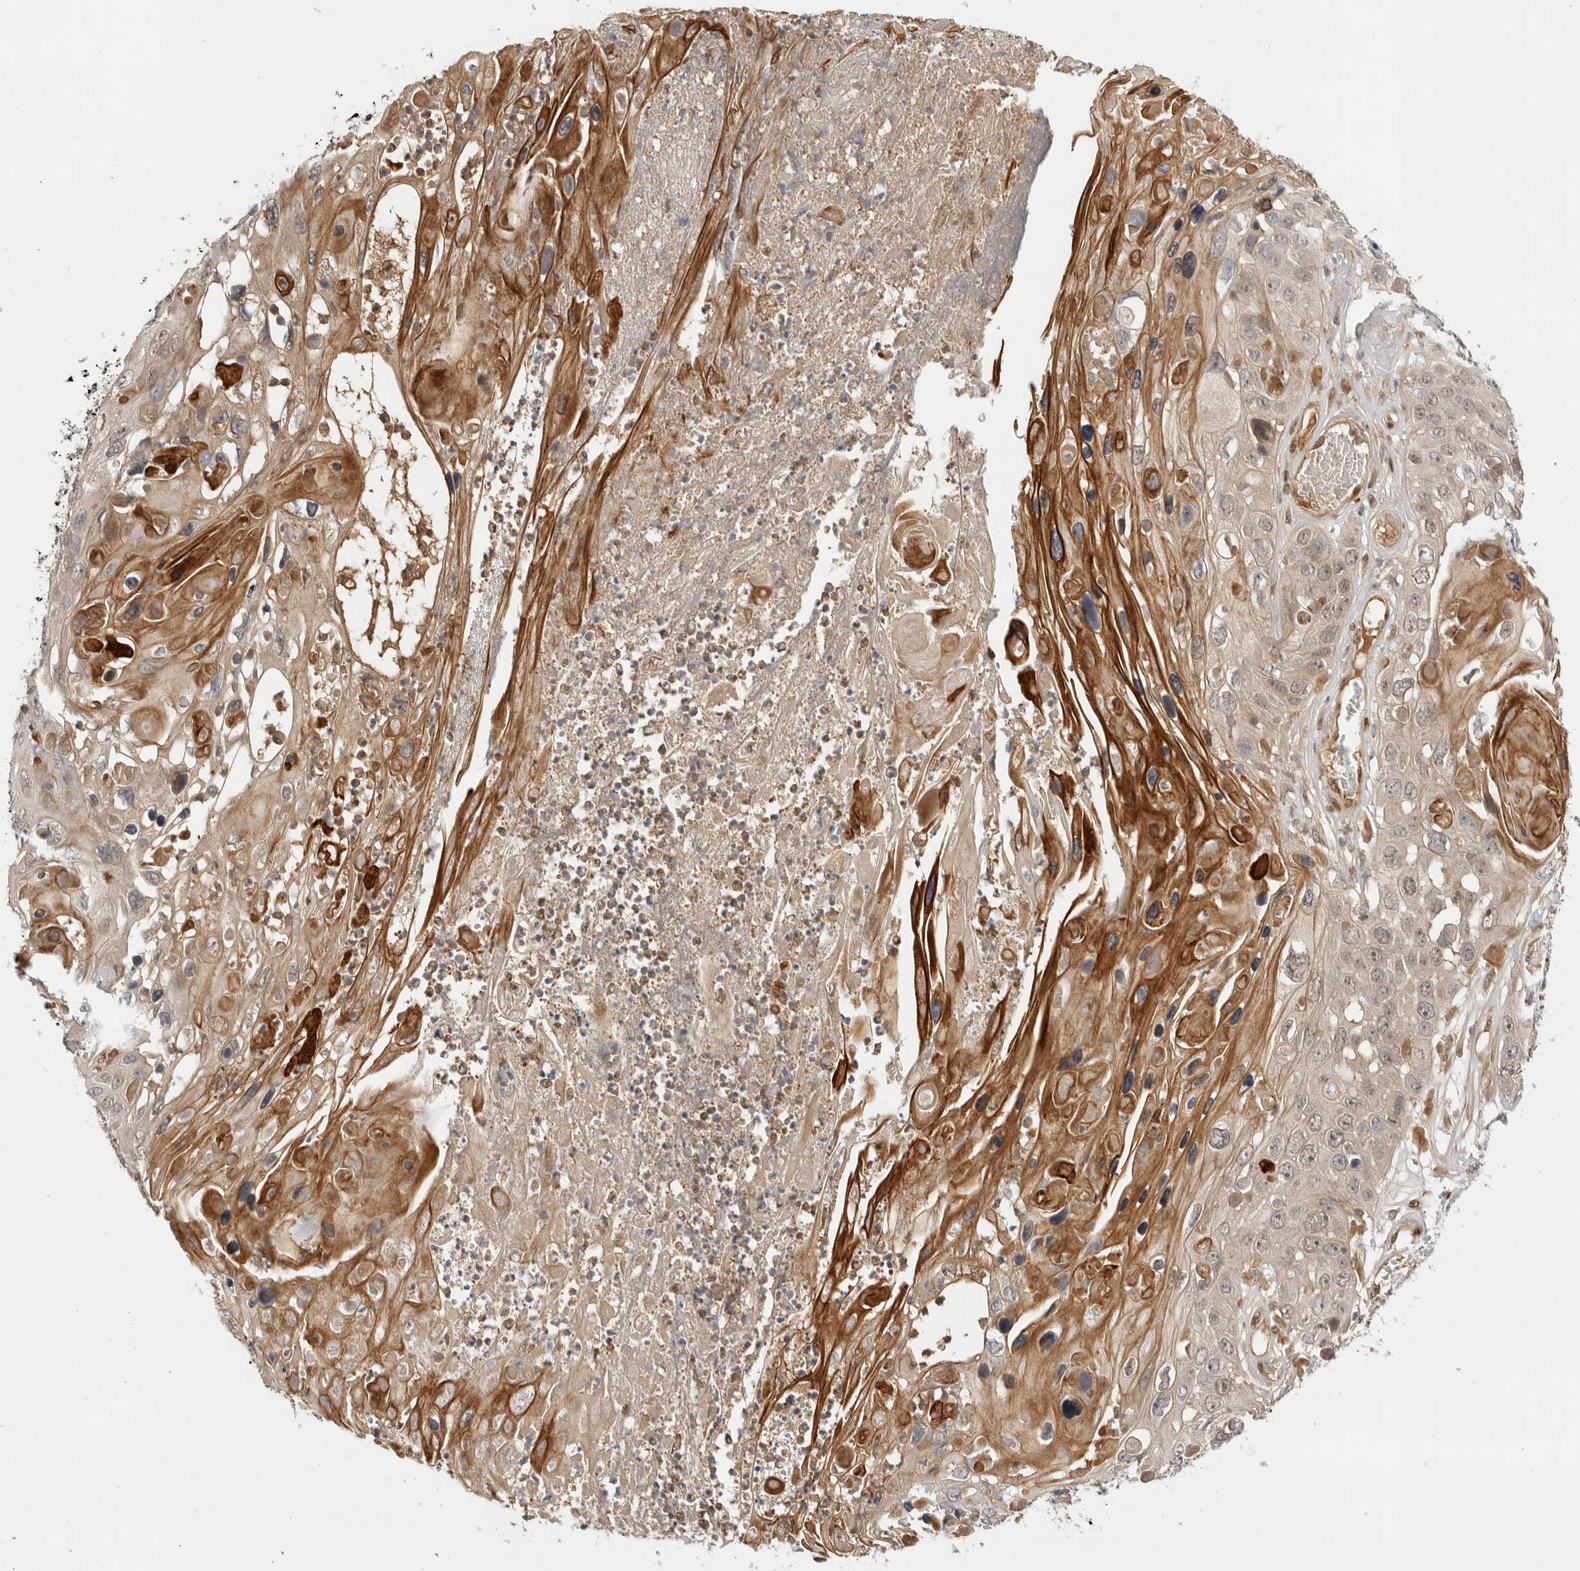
{"staining": {"intensity": "weak", "quantity": "25%-75%", "location": "nuclear"}, "tissue": "skin cancer", "cell_type": "Tumor cells", "image_type": "cancer", "snomed": [{"axis": "morphology", "description": "Squamous cell carcinoma, NOS"}, {"axis": "topography", "description": "Skin"}], "caption": "DAB (3,3'-diaminobenzidine) immunohistochemical staining of skin cancer (squamous cell carcinoma) exhibits weak nuclear protein staining in about 25%-75% of tumor cells.", "gene": "DCAF8", "patient": {"sex": "male", "age": 55}}